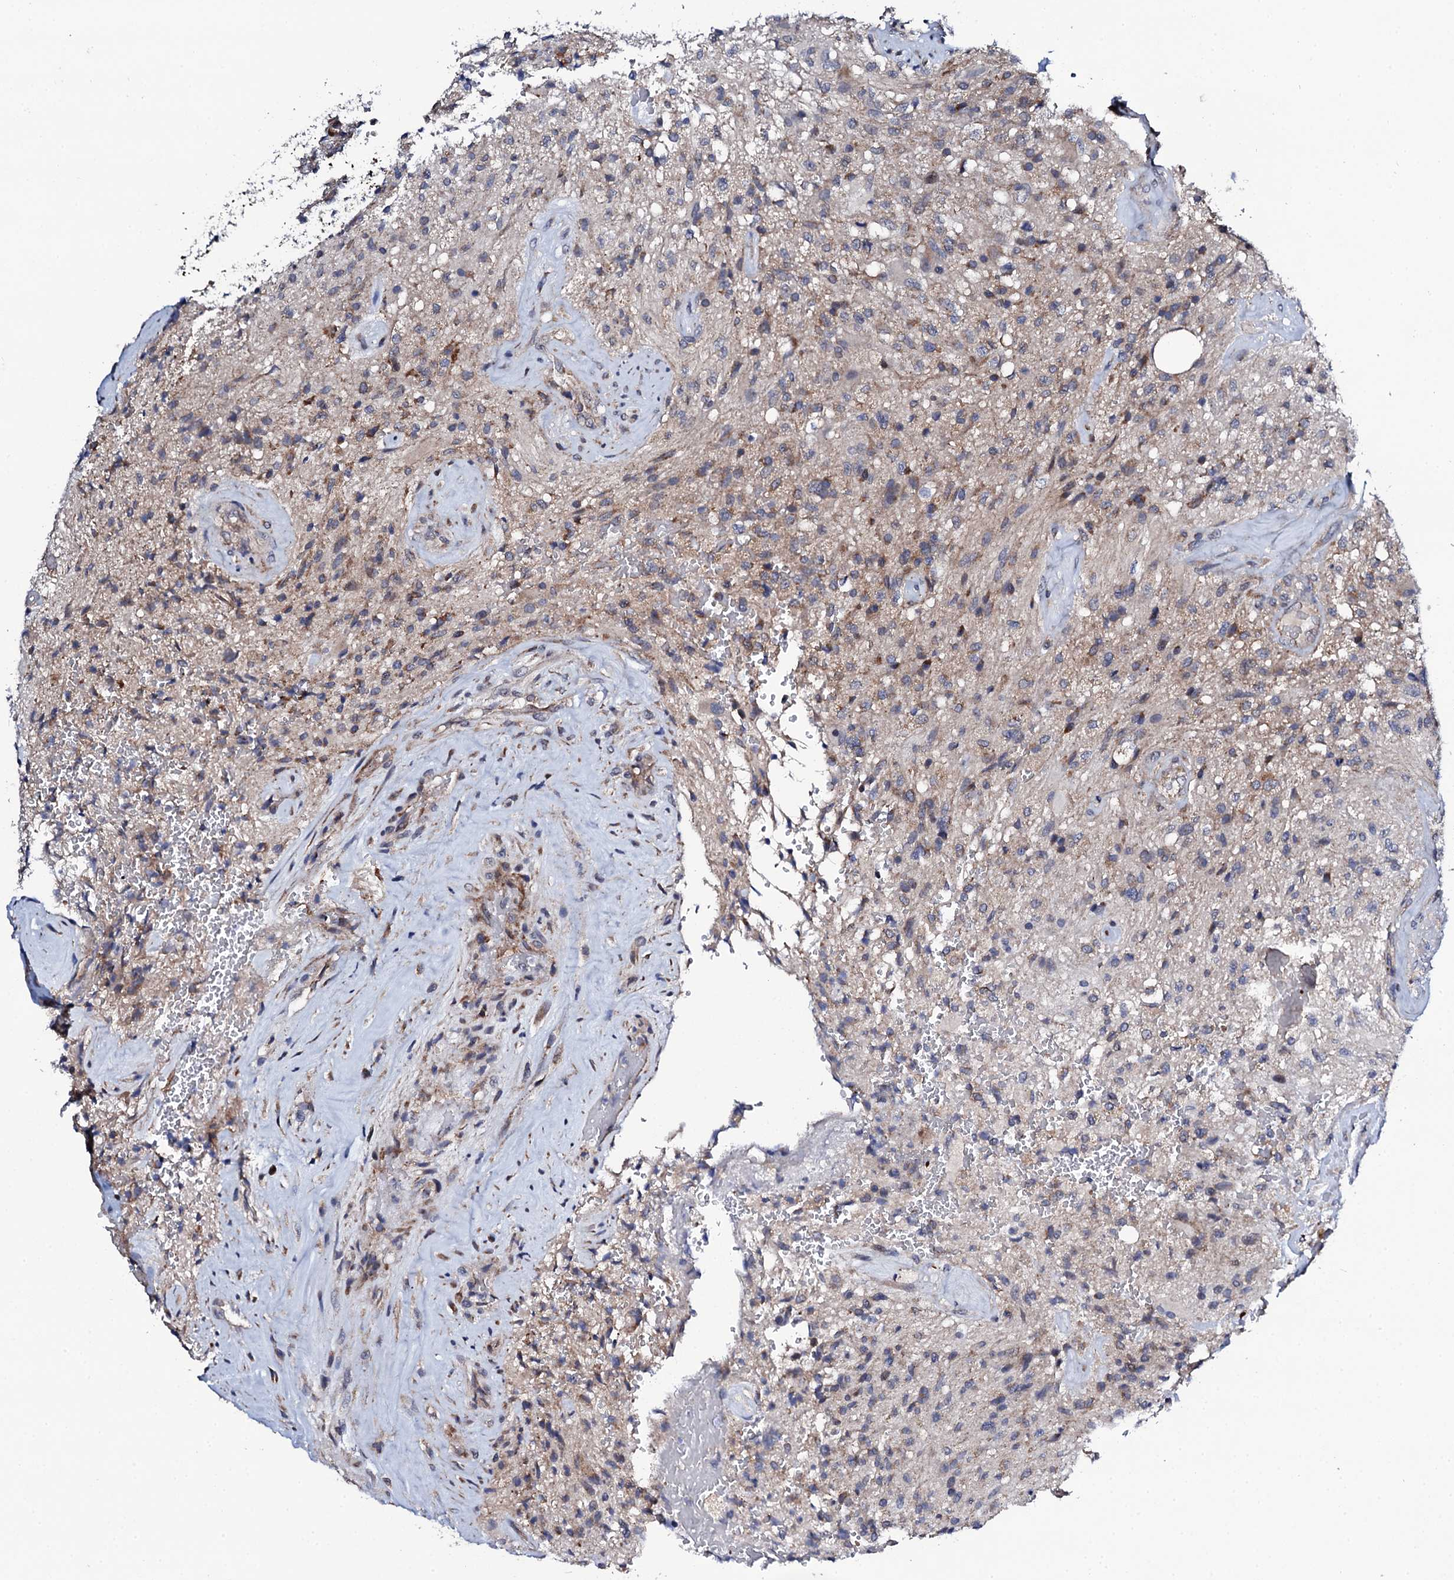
{"staining": {"intensity": "weak", "quantity": "<25%", "location": "cytoplasmic/membranous"}, "tissue": "glioma", "cell_type": "Tumor cells", "image_type": "cancer", "snomed": [{"axis": "morphology", "description": "Glioma, malignant, High grade"}, {"axis": "topography", "description": "Brain"}], "caption": "IHC of human glioma displays no staining in tumor cells. (IHC, brightfield microscopy, high magnification).", "gene": "COG4", "patient": {"sex": "male", "age": 56}}